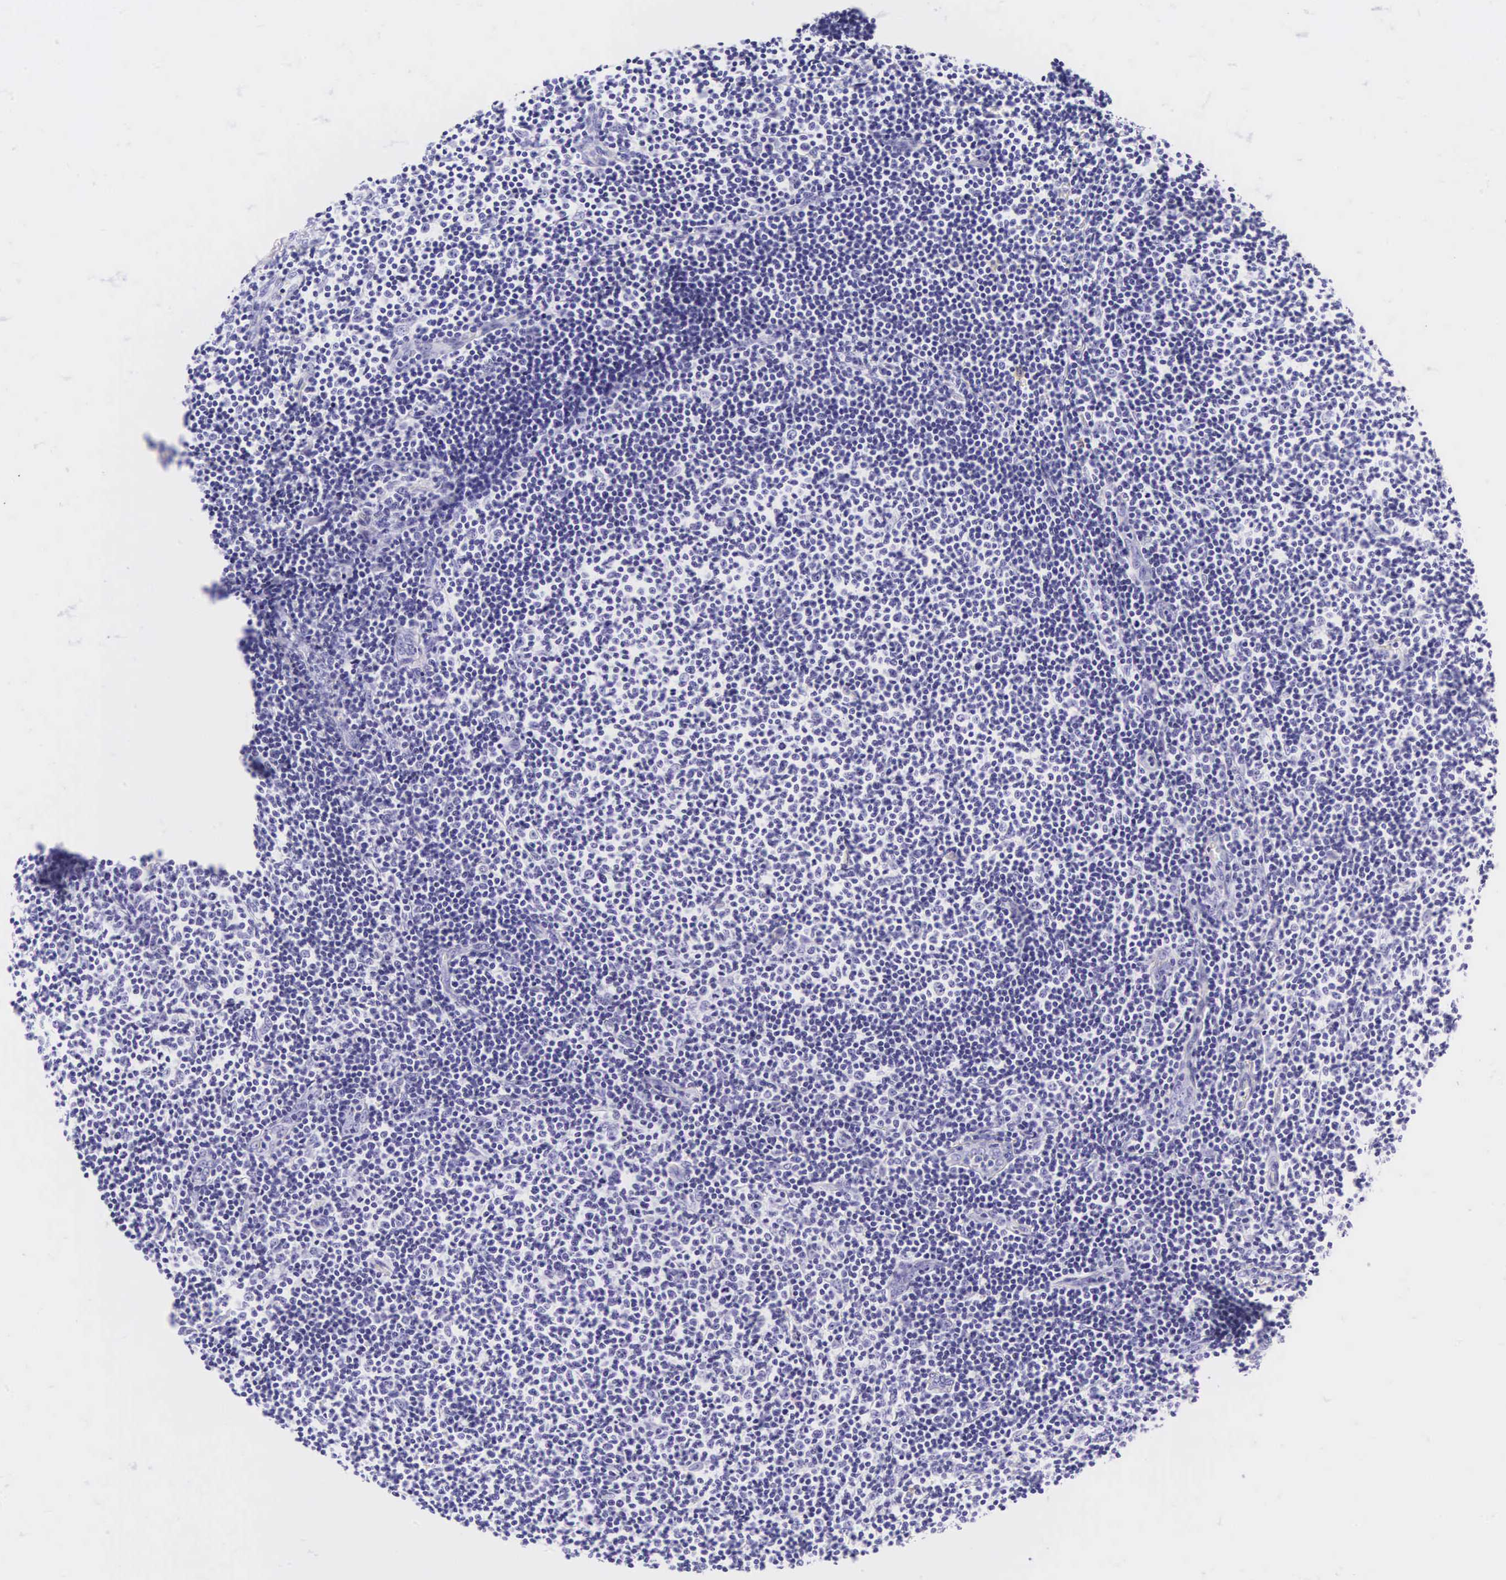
{"staining": {"intensity": "negative", "quantity": "none", "location": "none"}, "tissue": "lymphoma", "cell_type": "Tumor cells", "image_type": "cancer", "snomed": [{"axis": "morphology", "description": "Malignant lymphoma, non-Hodgkin's type, Low grade"}, {"axis": "topography", "description": "Lymph node"}], "caption": "Lymphoma was stained to show a protein in brown. There is no significant positivity in tumor cells. (DAB (3,3'-diaminobenzidine) IHC, high magnification).", "gene": "CD1A", "patient": {"sex": "male", "age": 49}}